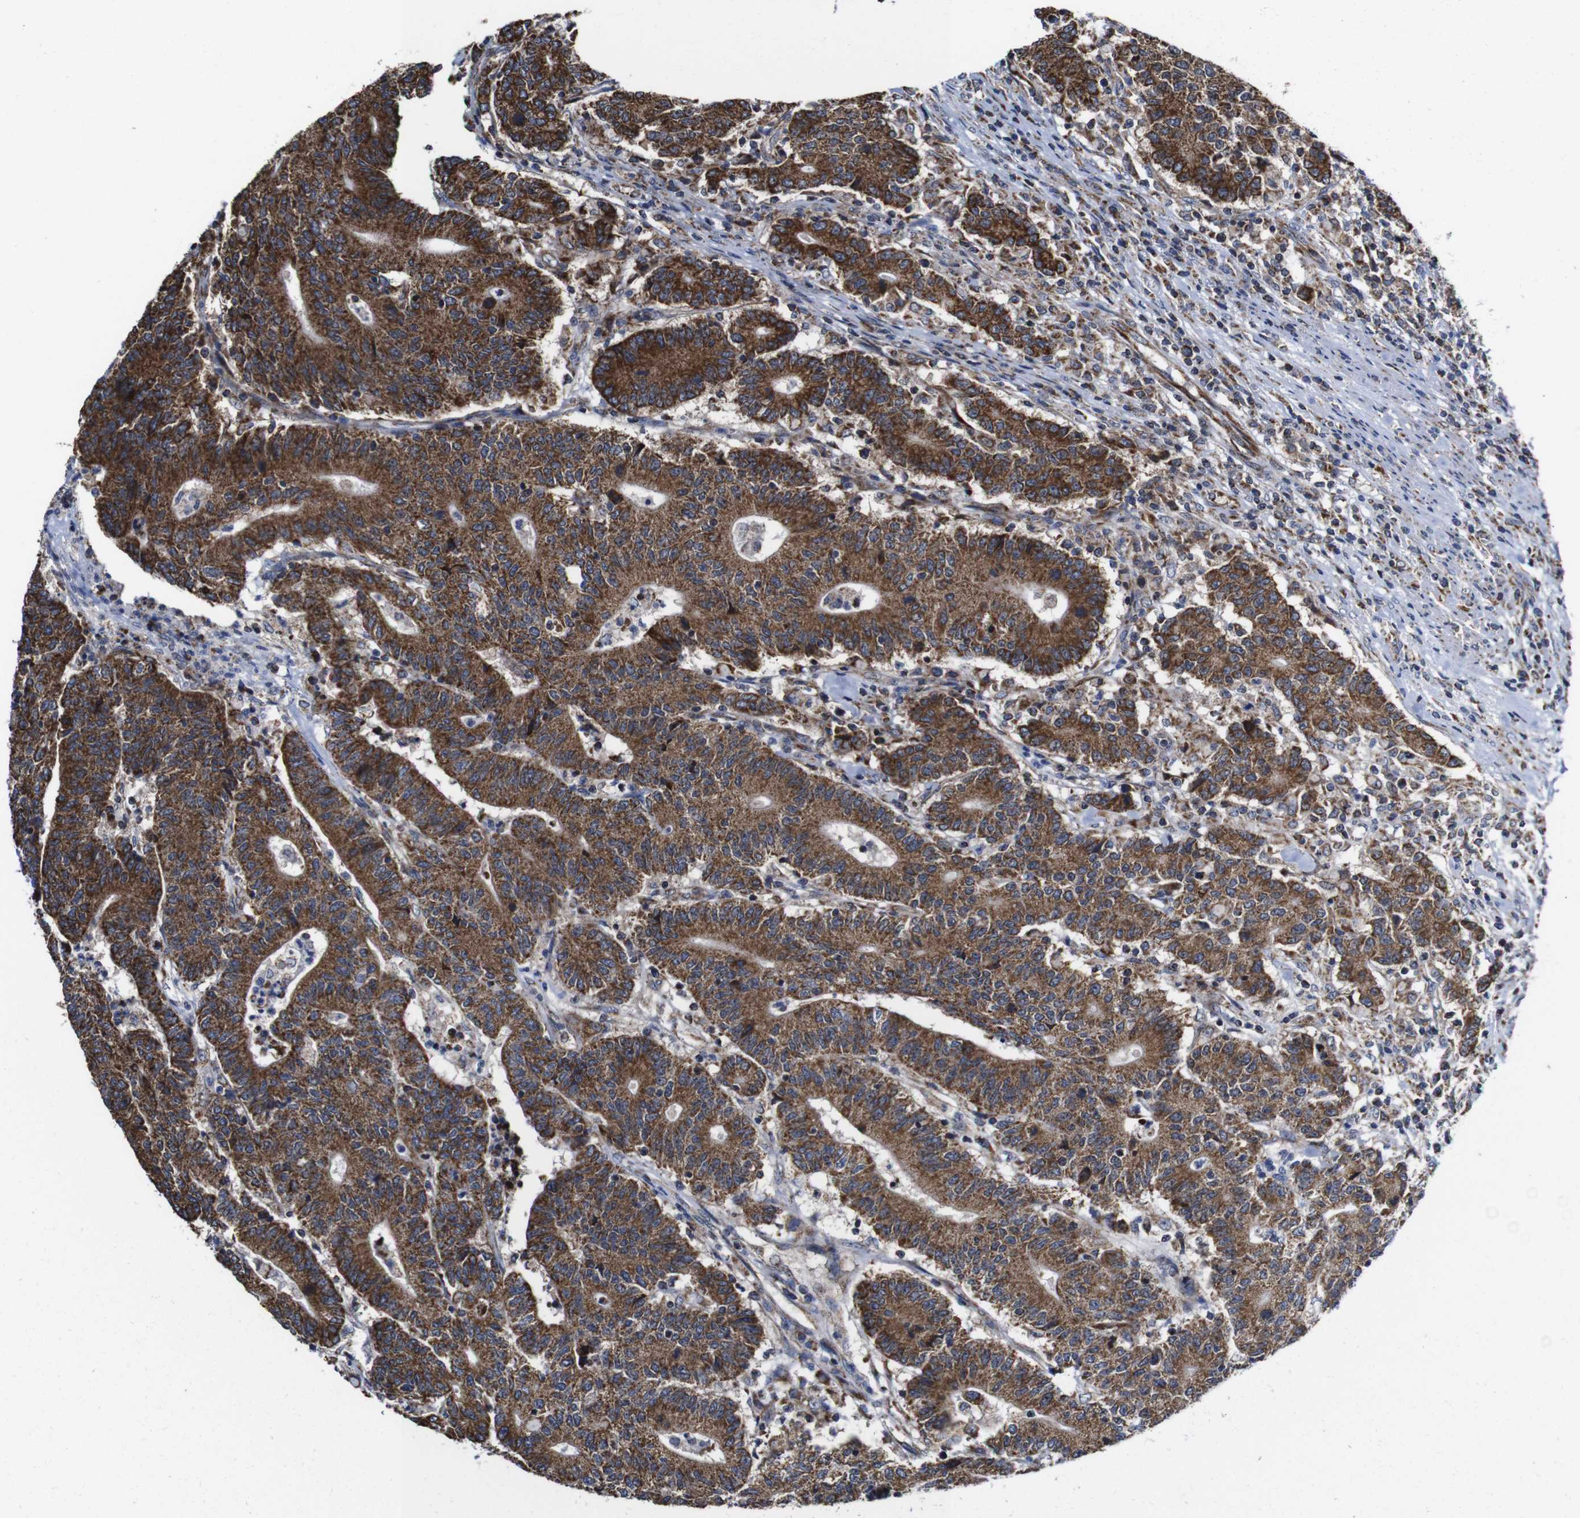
{"staining": {"intensity": "strong", "quantity": ">75%", "location": "cytoplasmic/membranous"}, "tissue": "colorectal cancer", "cell_type": "Tumor cells", "image_type": "cancer", "snomed": [{"axis": "morphology", "description": "Normal tissue, NOS"}, {"axis": "morphology", "description": "Adenocarcinoma, NOS"}, {"axis": "topography", "description": "Colon"}], "caption": "Colorectal cancer tissue shows strong cytoplasmic/membranous positivity in approximately >75% of tumor cells, visualized by immunohistochemistry.", "gene": "C17orf80", "patient": {"sex": "female", "age": 75}}